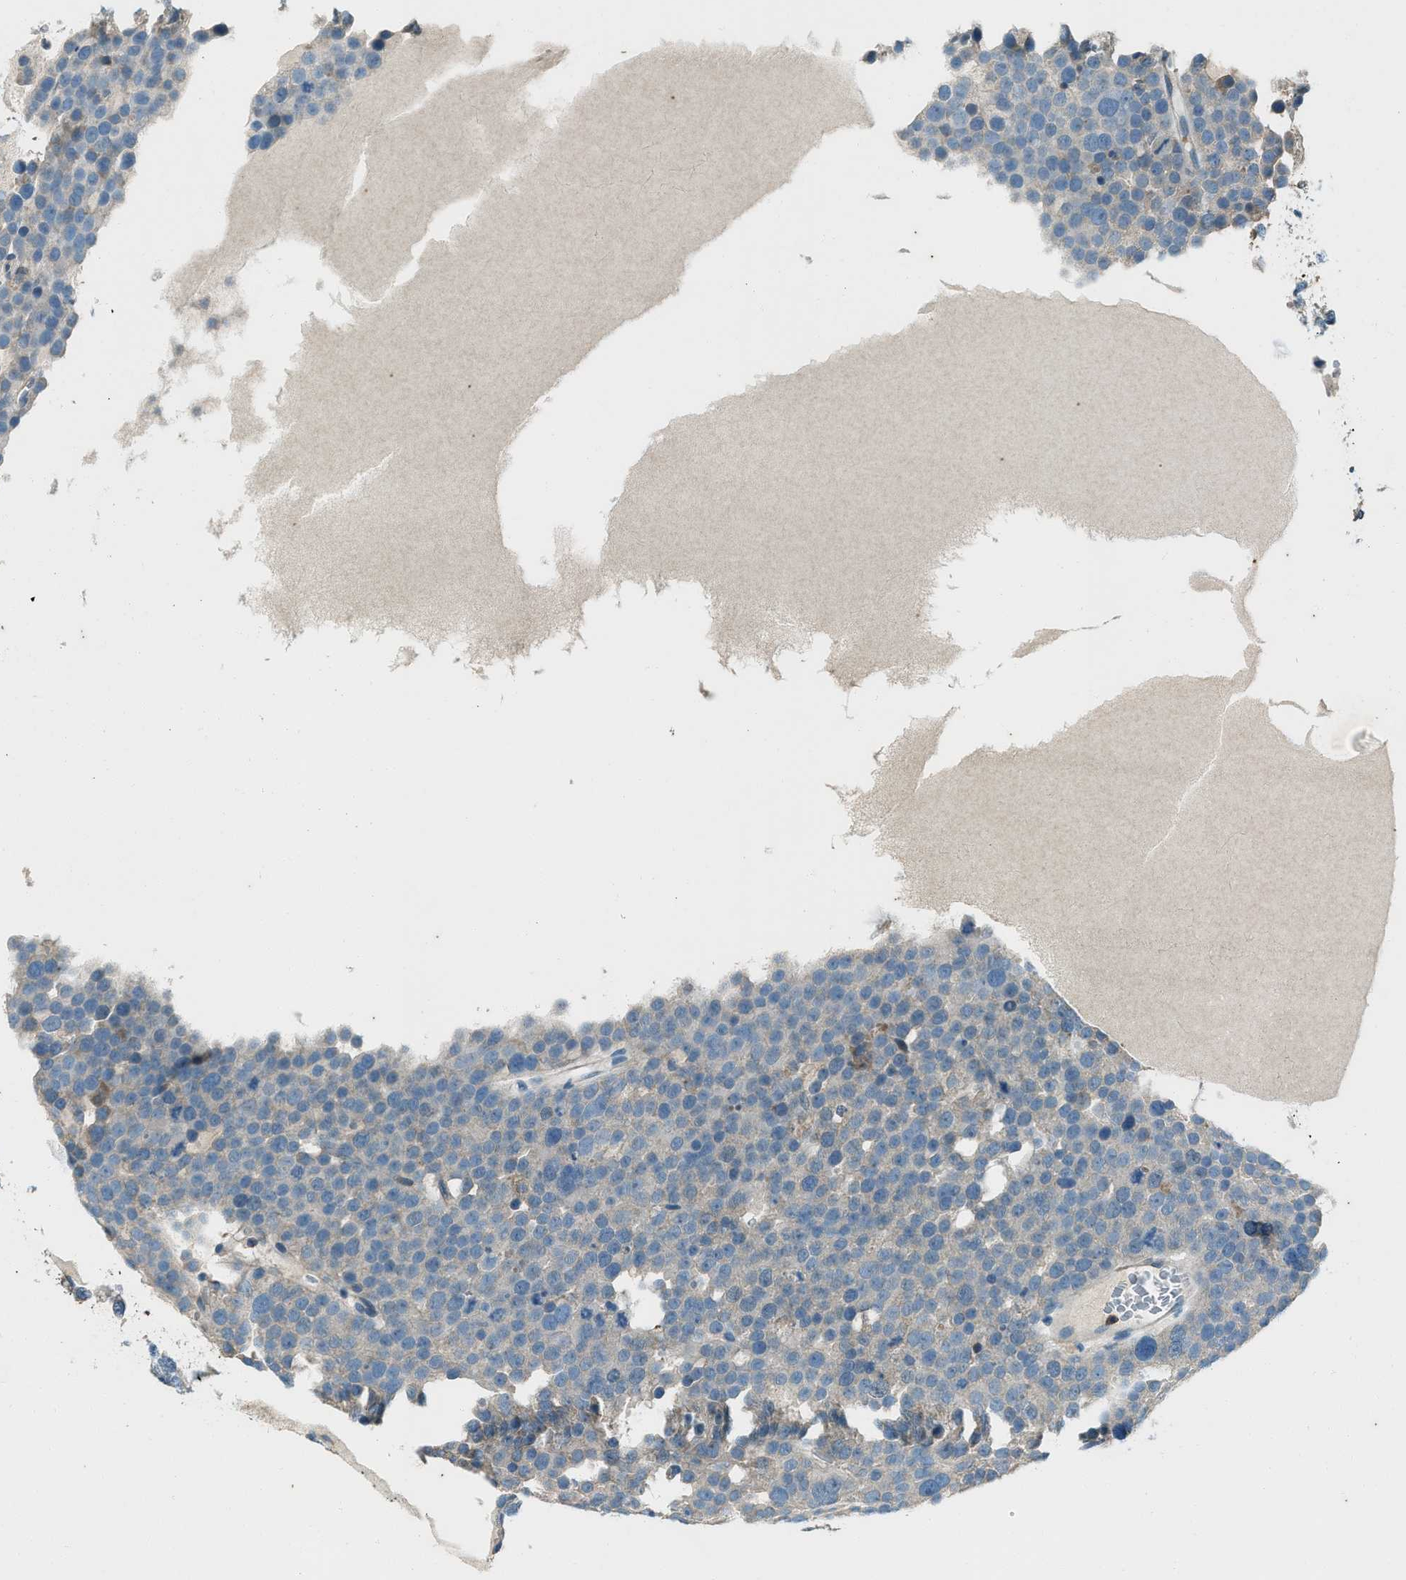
{"staining": {"intensity": "negative", "quantity": "none", "location": "none"}, "tissue": "testis cancer", "cell_type": "Tumor cells", "image_type": "cancer", "snomed": [{"axis": "morphology", "description": "Seminoma, NOS"}, {"axis": "topography", "description": "Testis"}], "caption": "Immunohistochemistry (IHC) of human testis cancer (seminoma) reveals no positivity in tumor cells.", "gene": "SVIL", "patient": {"sex": "male", "age": 71}}